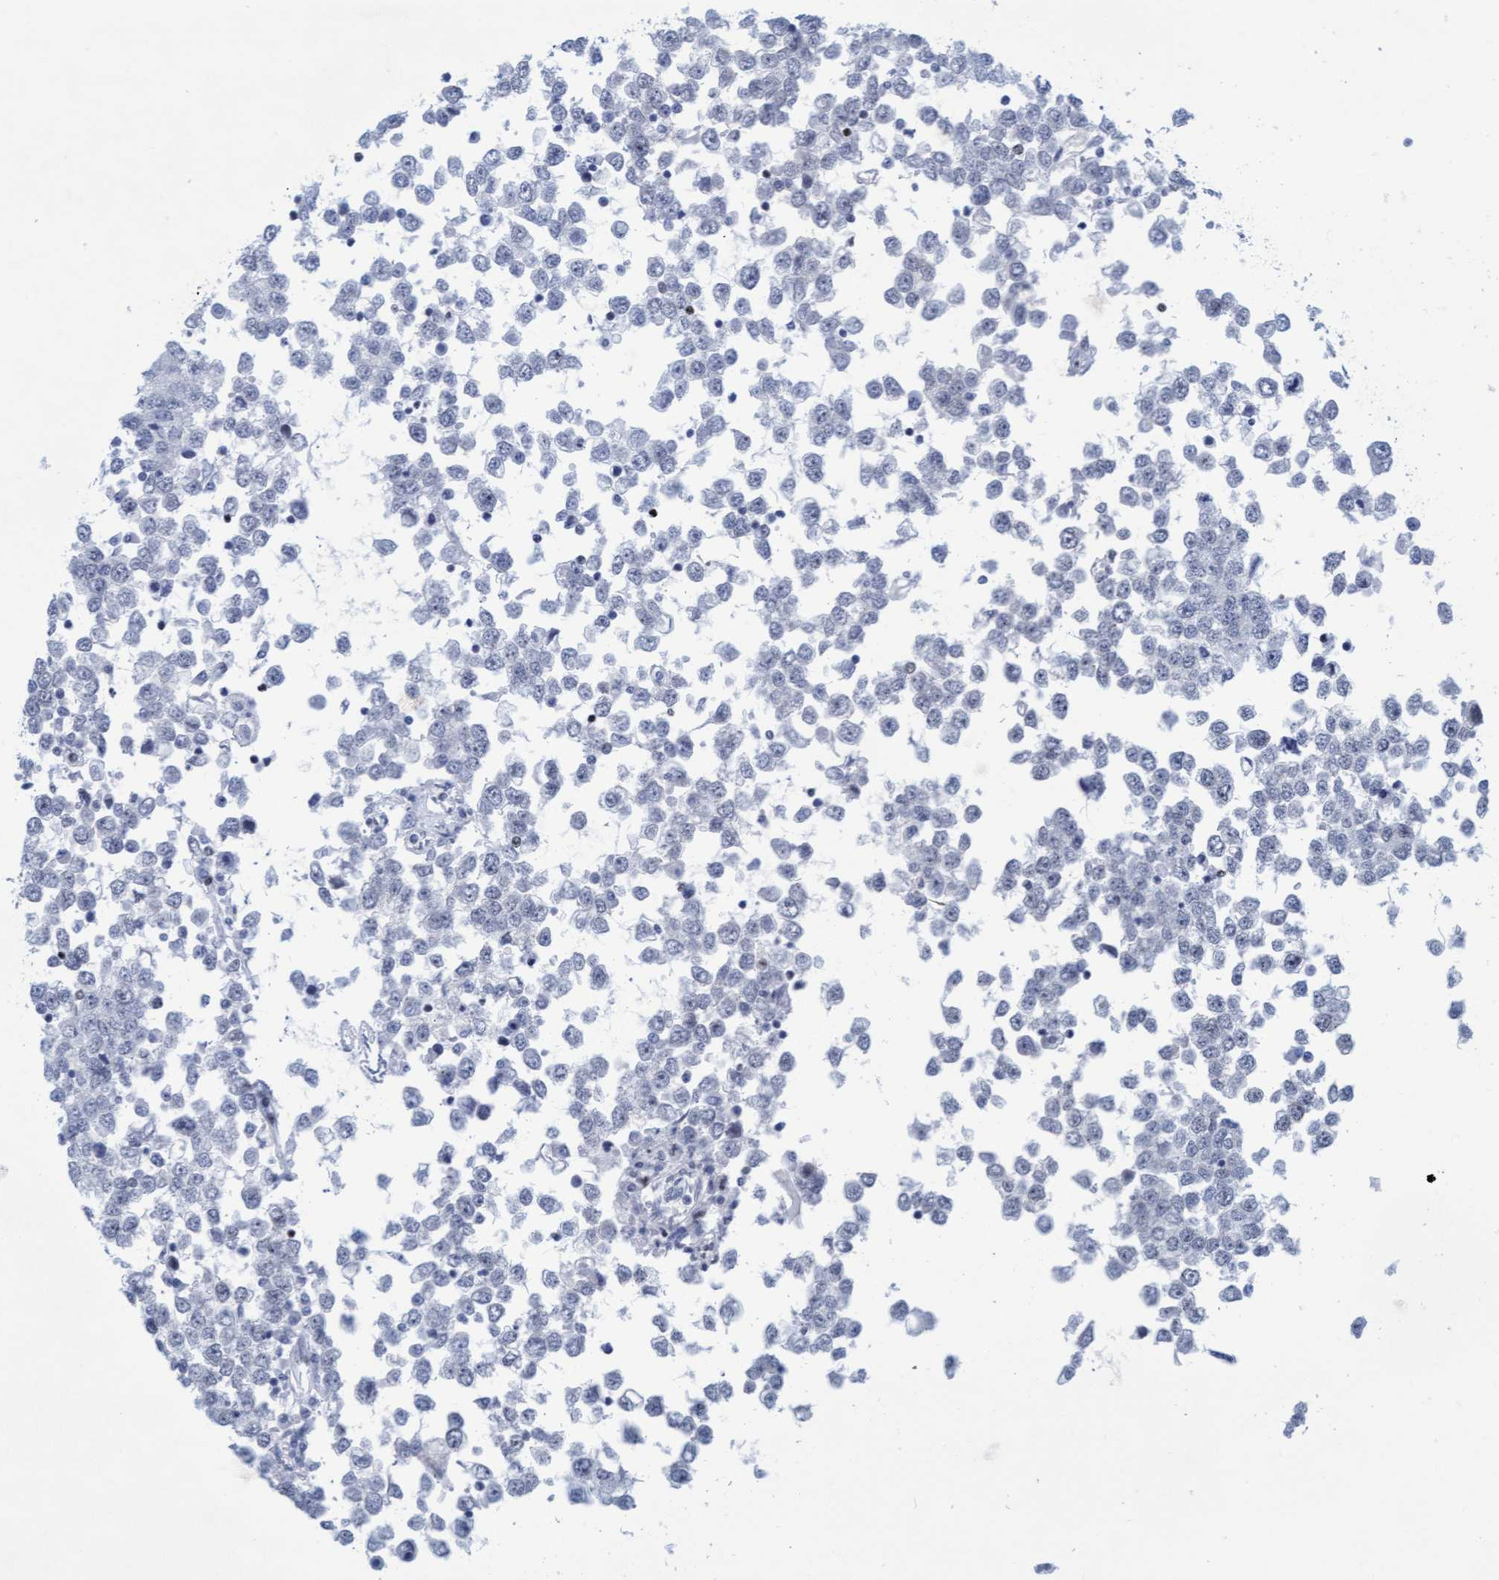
{"staining": {"intensity": "negative", "quantity": "none", "location": "none"}, "tissue": "testis cancer", "cell_type": "Tumor cells", "image_type": "cancer", "snomed": [{"axis": "morphology", "description": "Seminoma, NOS"}, {"axis": "topography", "description": "Testis"}], "caption": "There is no significant expression in tumor cells of testis seminoma.", "gene": "GLRX2", "patient": {"sex": "male", "age": 65}}